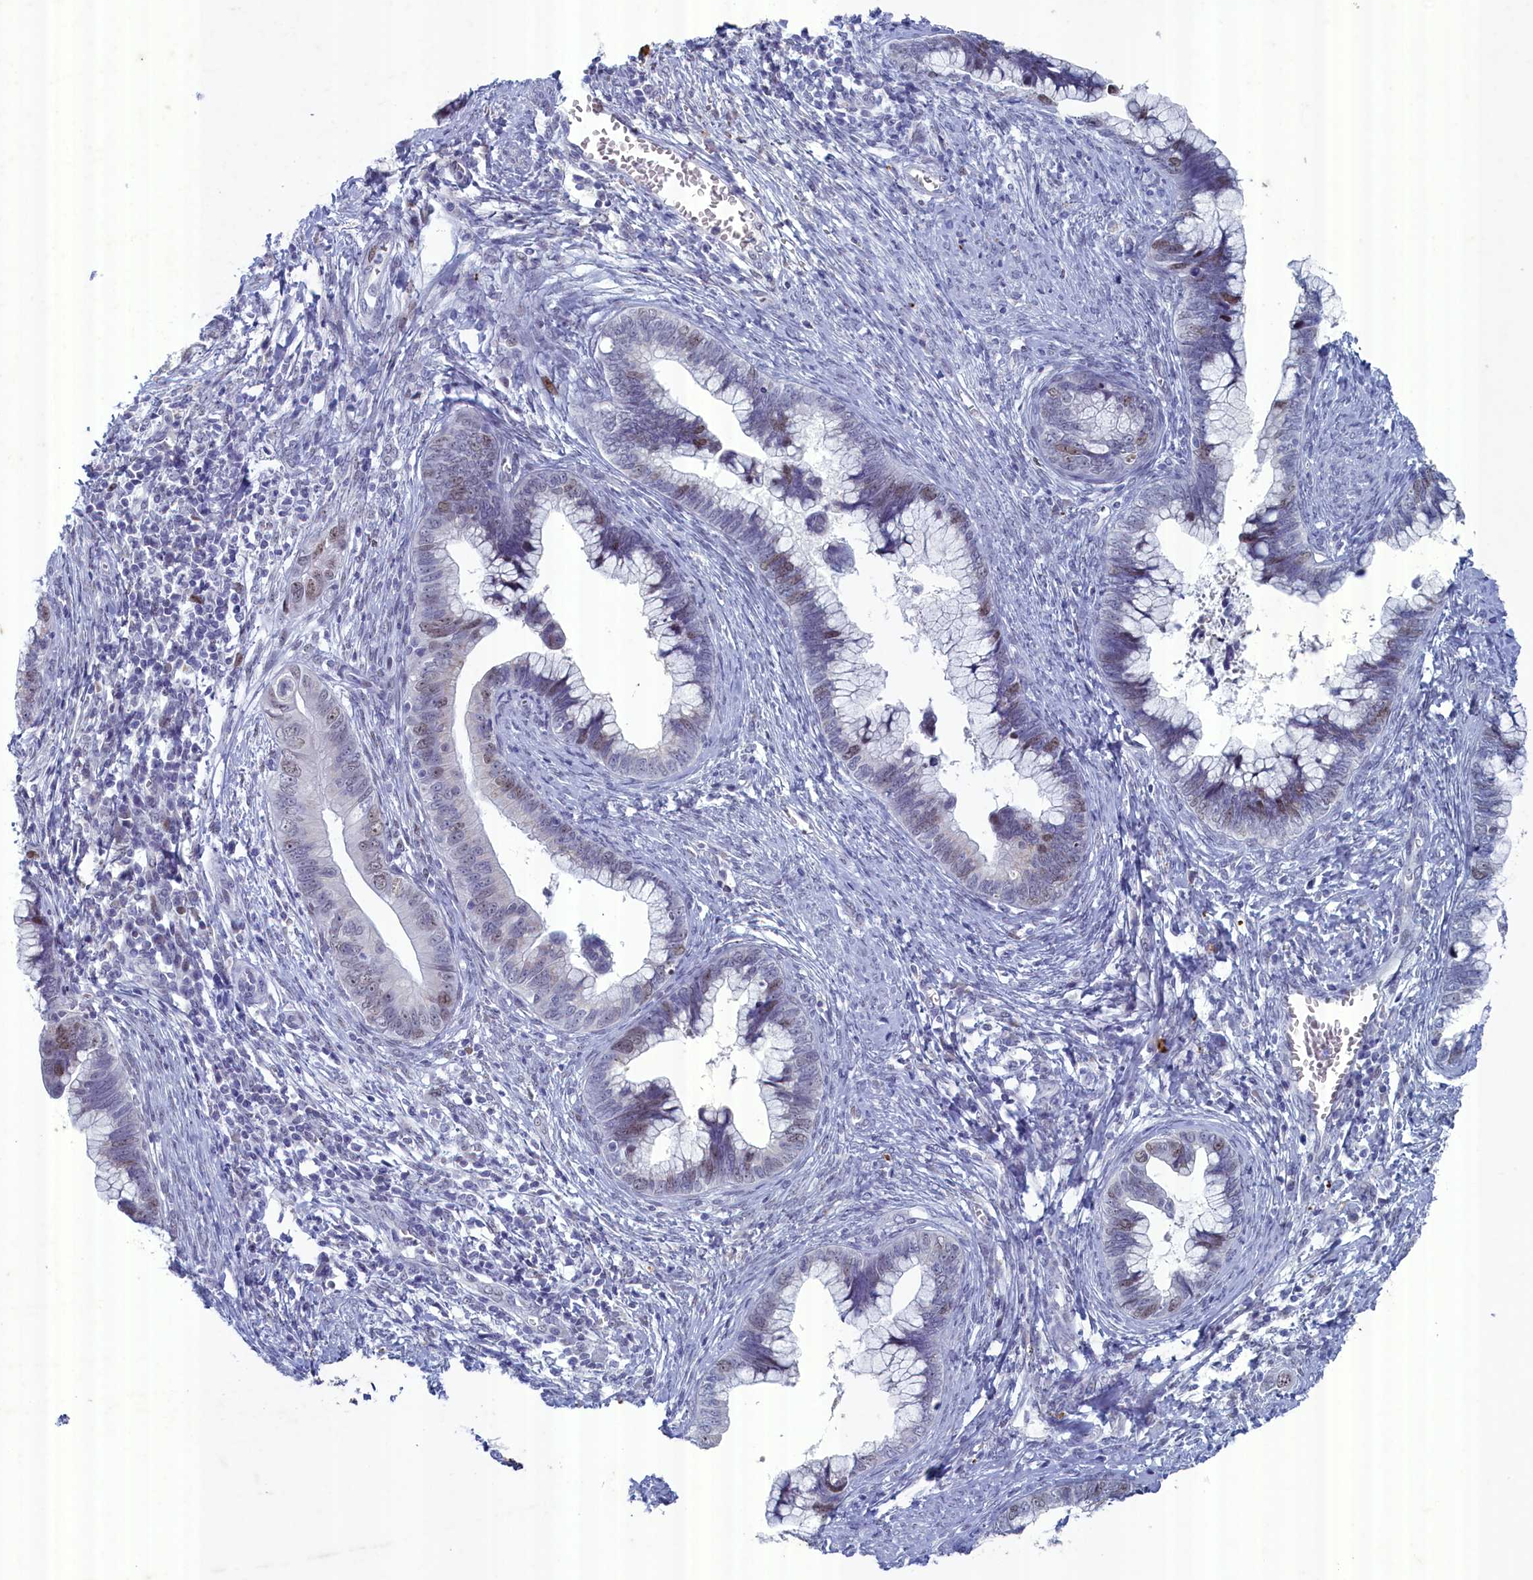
{"staining": {"intensity": "moderate", "quantity": "<25%", "location": "nuclear"}, "tissue": "cervical cancer", "cell_type": "Tumor cells", "image_type": "cancer", "snomed": [{"axis": "morphology", "description": "Adenocarcinoma, NOS"}, {"axis": "topography", "description": "Cervix"}], "caption": "Approximately <25% of tumor cells in human adenocarcinoma (cervical) exhibit moderate nuclear protein staining as visualized by brown immunohistochemical staining.", "gene": "WDR76", "patient": {"sex": "female", "age": 44}}